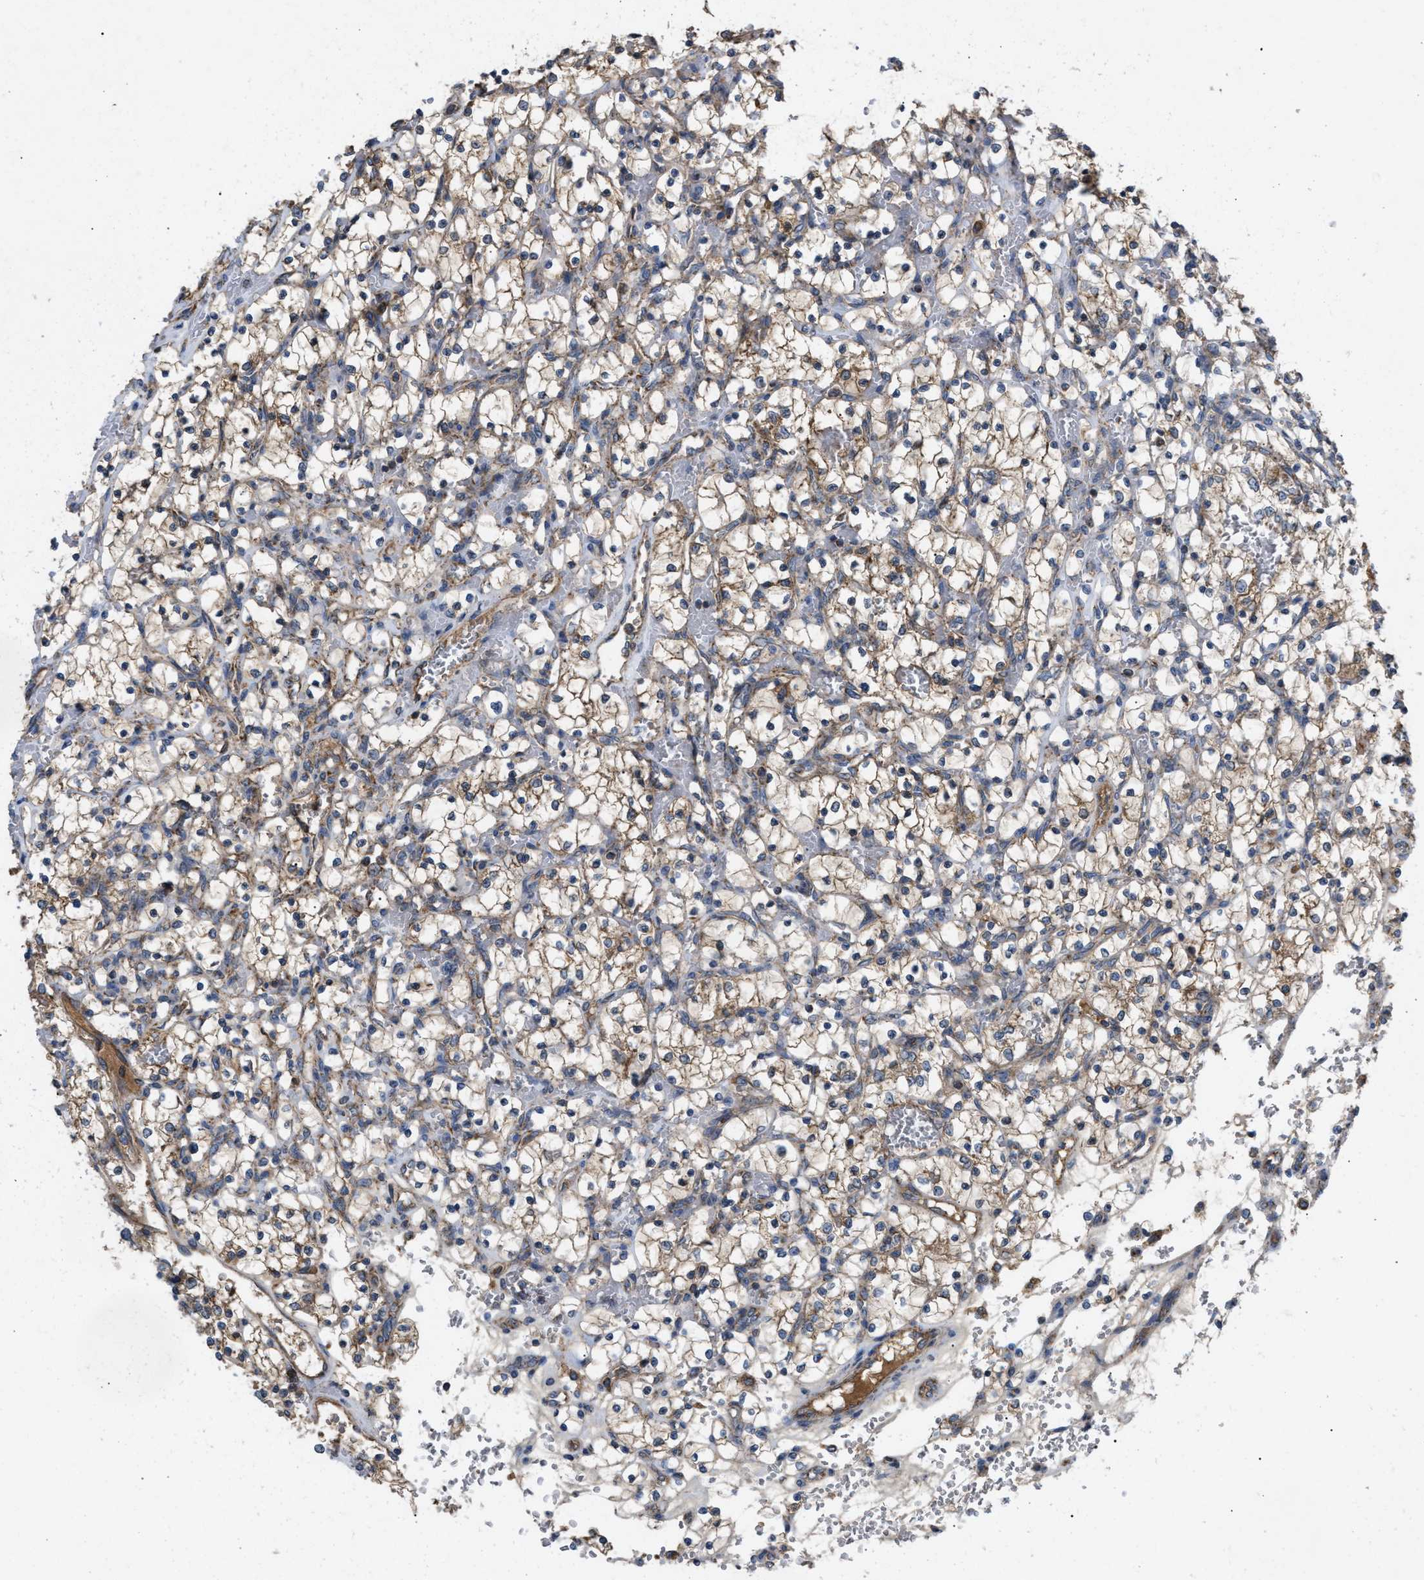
{"staining": {"intensity": "moderate", "quantity": ">75%", "location": "cytoplasmic/membranous"}, "tissue": "renal cancer", "cell_type": "Tumor cells", "image_type": "cancer", "snomed": [{"axis": "morphology", "description": "Adenocarcinoma, NOS"}, {"axis": "topography", "description": "Kidney"}], "caption": "Immunohistochemistry (IHC) (DAB (3,3'-diaminobenzidine)) staining of renal adenocarcinoma reveals moderate cytoplasmic/membranous protein positivity in about >75% of tumor cells. Nuclei are stained in blue.", "gene": "TACO1", "patient": {"sex": "female", "age": 69}}